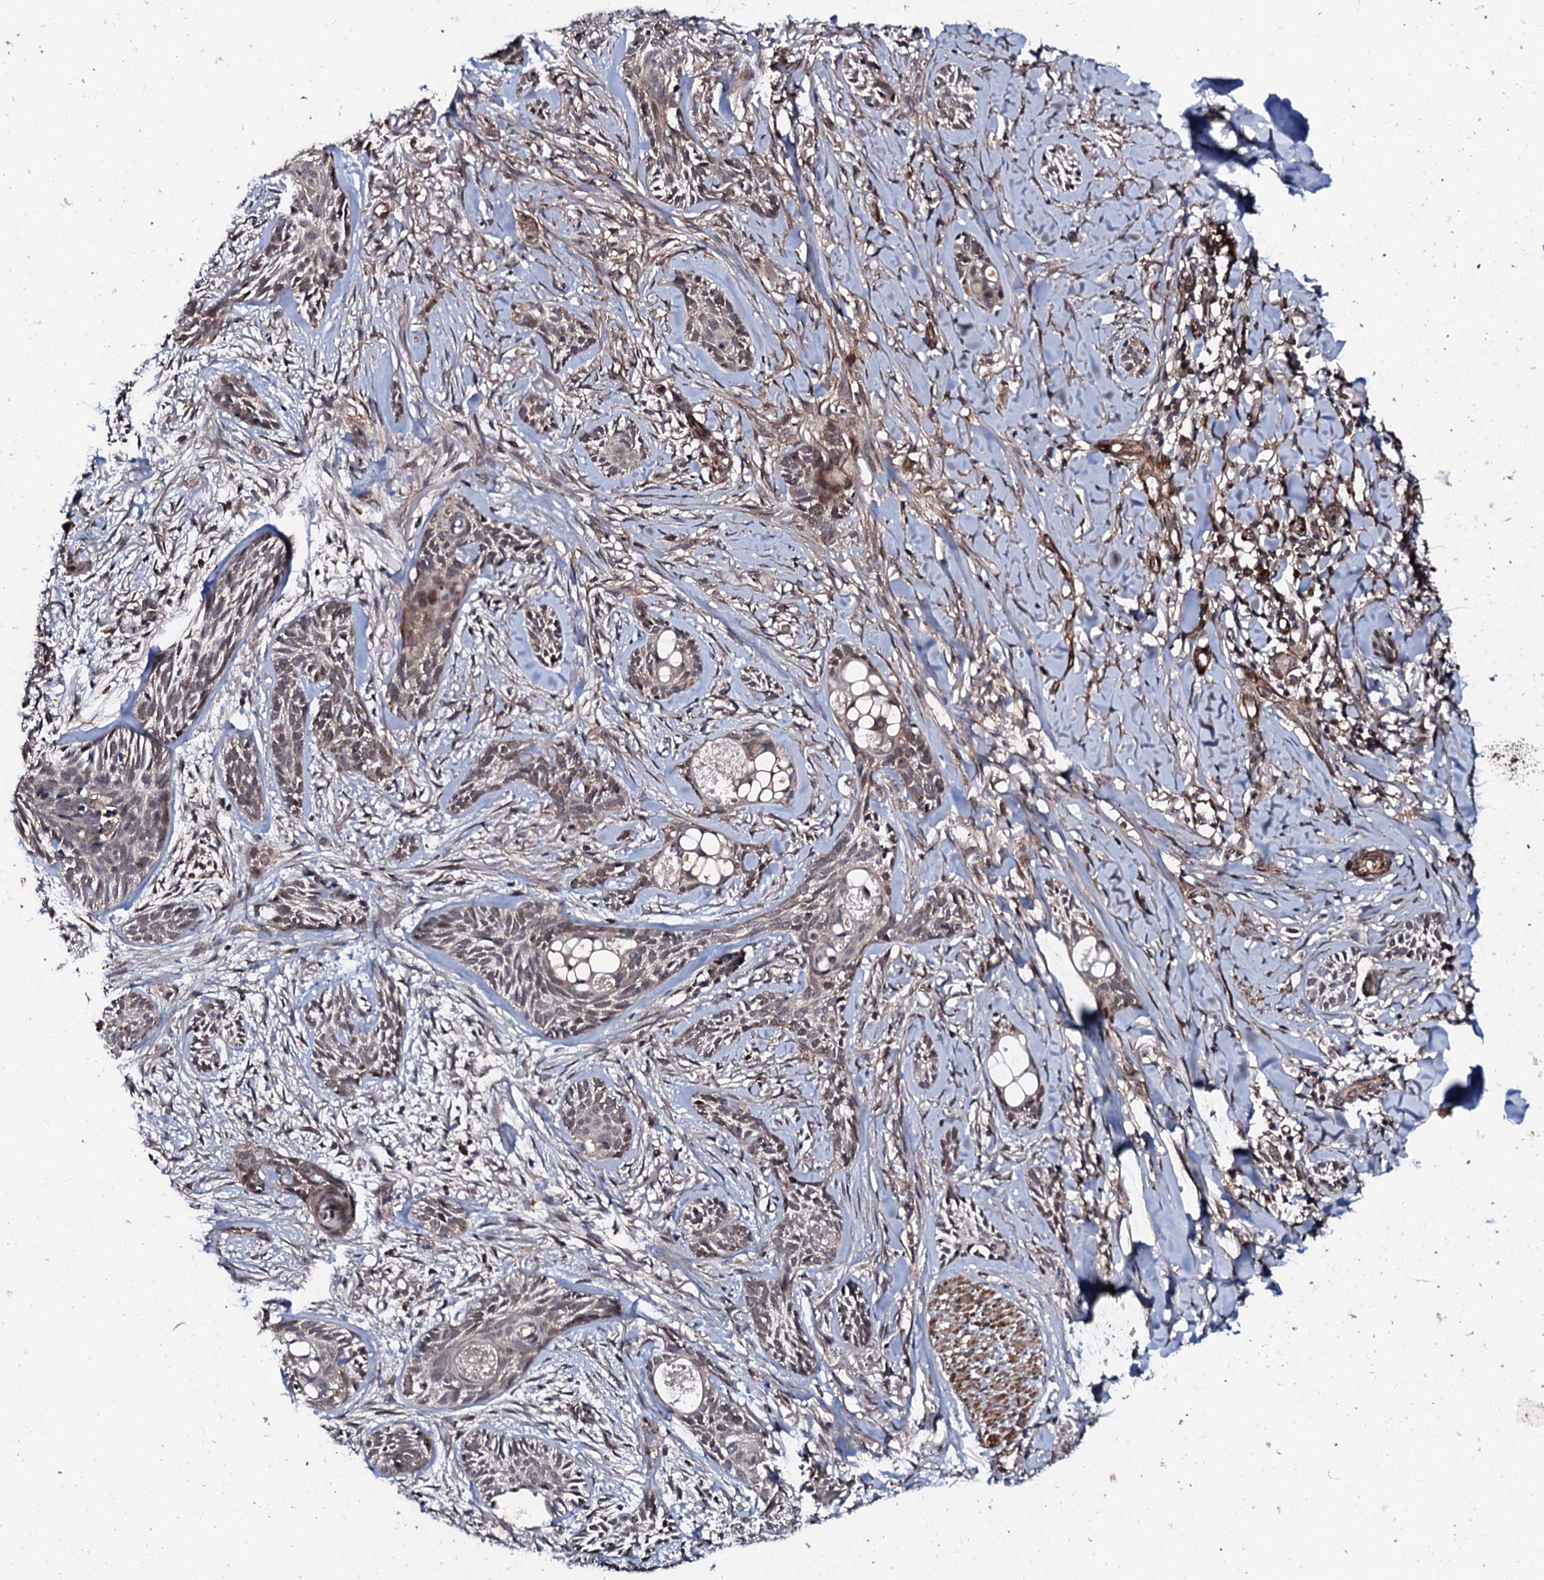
{"staining": {"intensity": "weak", "quantity": "<25%", "location": "cytoplasmic/membranous,nuclear"}, "tissue": "skin cancer", "cell_type": "Tumor cells", "image_type": "cancer", "snomed": [{"axis": "morphology", "description": "Basal cell carcinoma"}, {"axis": "topography", "description": "Skin"}], "caption": "Immunohistochemical staining of basal cell carcinoma (skin) displays no significant expression in tumor cells. (Immunohistochemistry (ihc), brightfield microscopy, high magnification).", "gene": "FAM111A", "patient": {"sex": "female", "age": 59}}